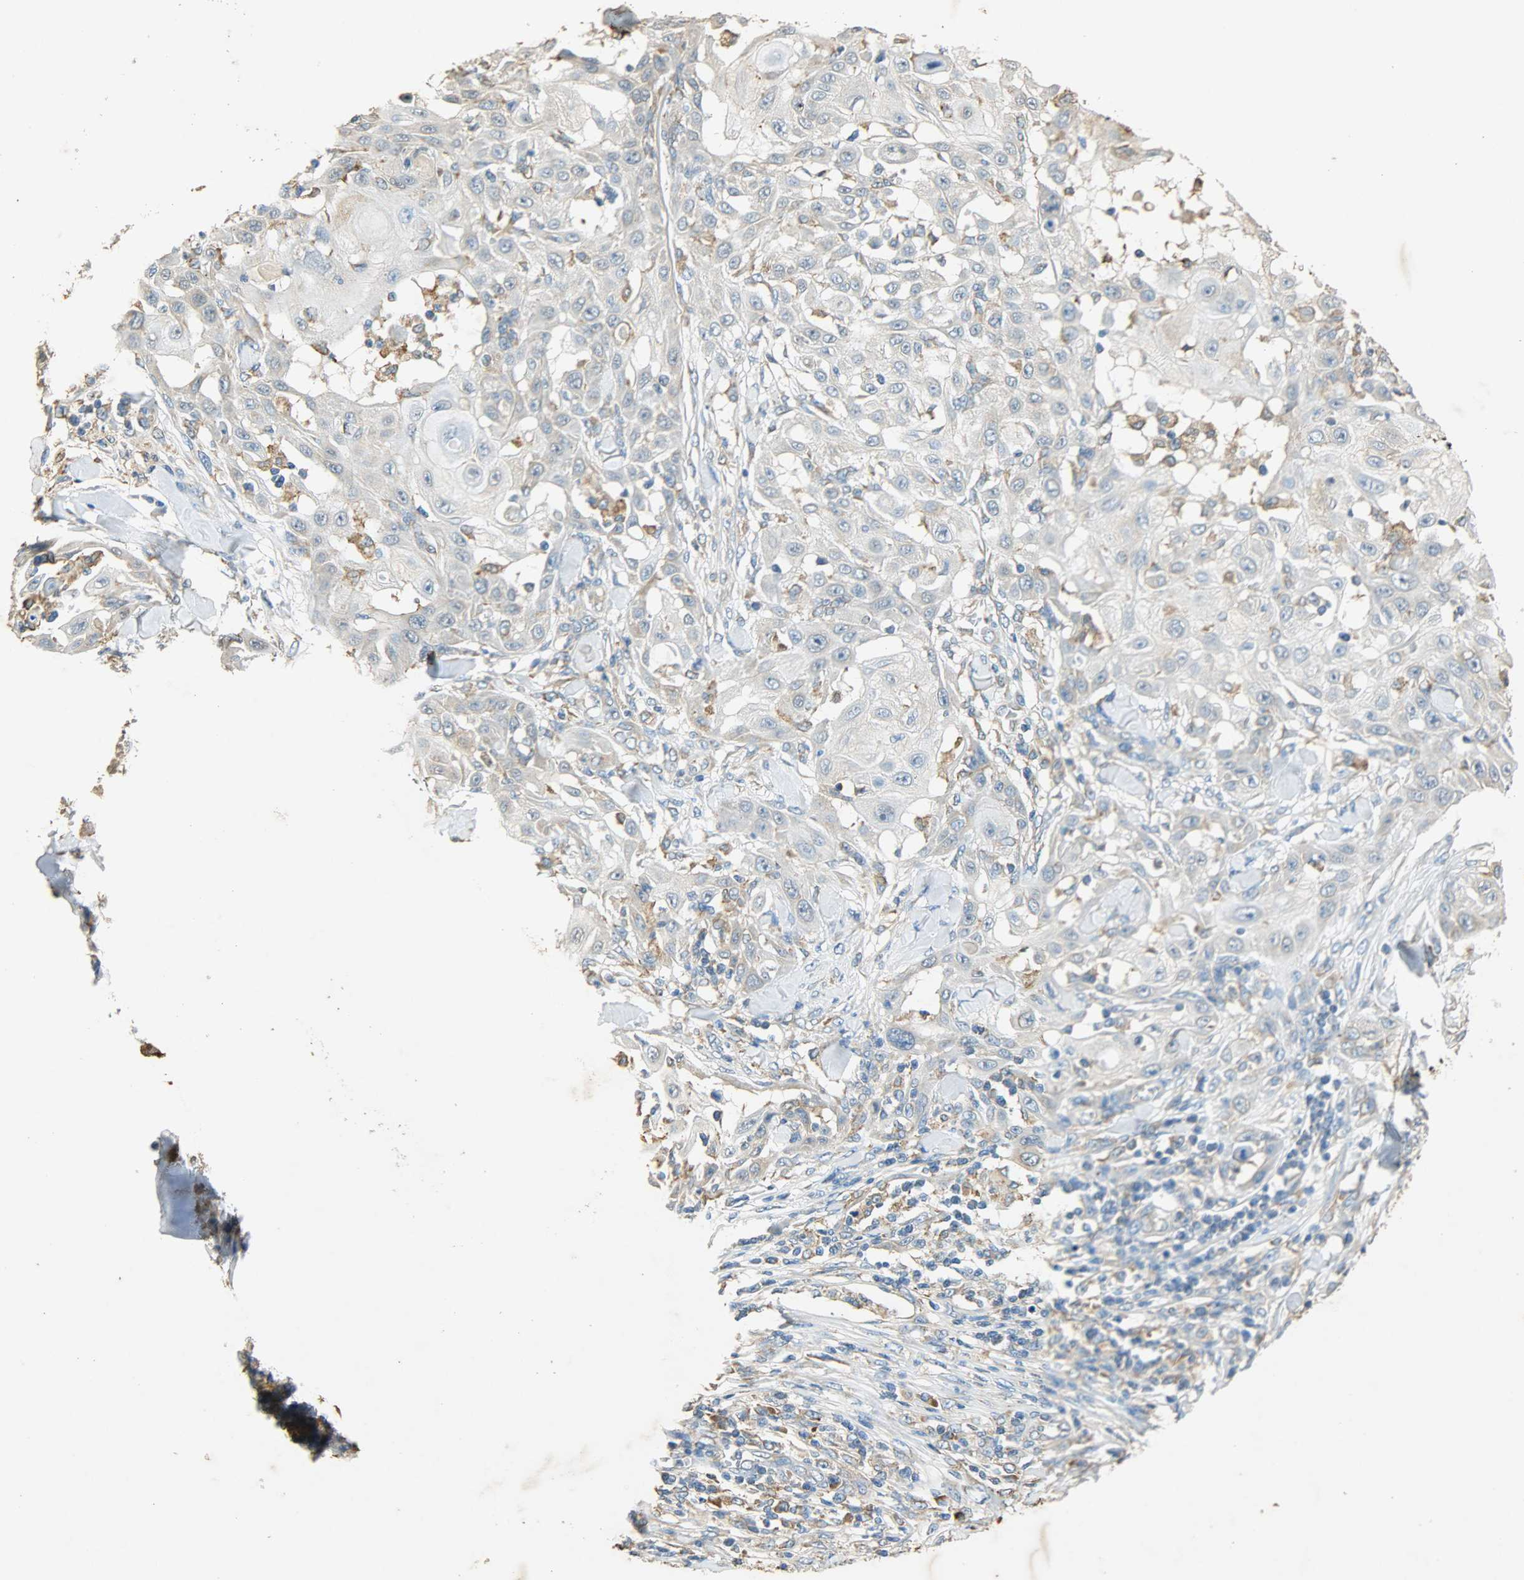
{"staining": {"intensity": "weak", "quantity": "25%-75%", "location": "cytoplasmic/membranous"}, "tissue": "skin cancer", "cell_type": "Tumor cells", "image_type": "cancer", "snomed": [{"axis": "morphology", "description": "Squamous cell carcinoma, NOS"}, {"axis": "topography", "description": "Skin"}], "caption": "Human skin cancer (squamous cell carcinoma) stained with a brown dye demonstrates weak cytoplasmic/membranous positive expression in about 25%-75% of tumor cells.", "gene": "HSPA5", "patient": {"sex": "male", "age": 24}}